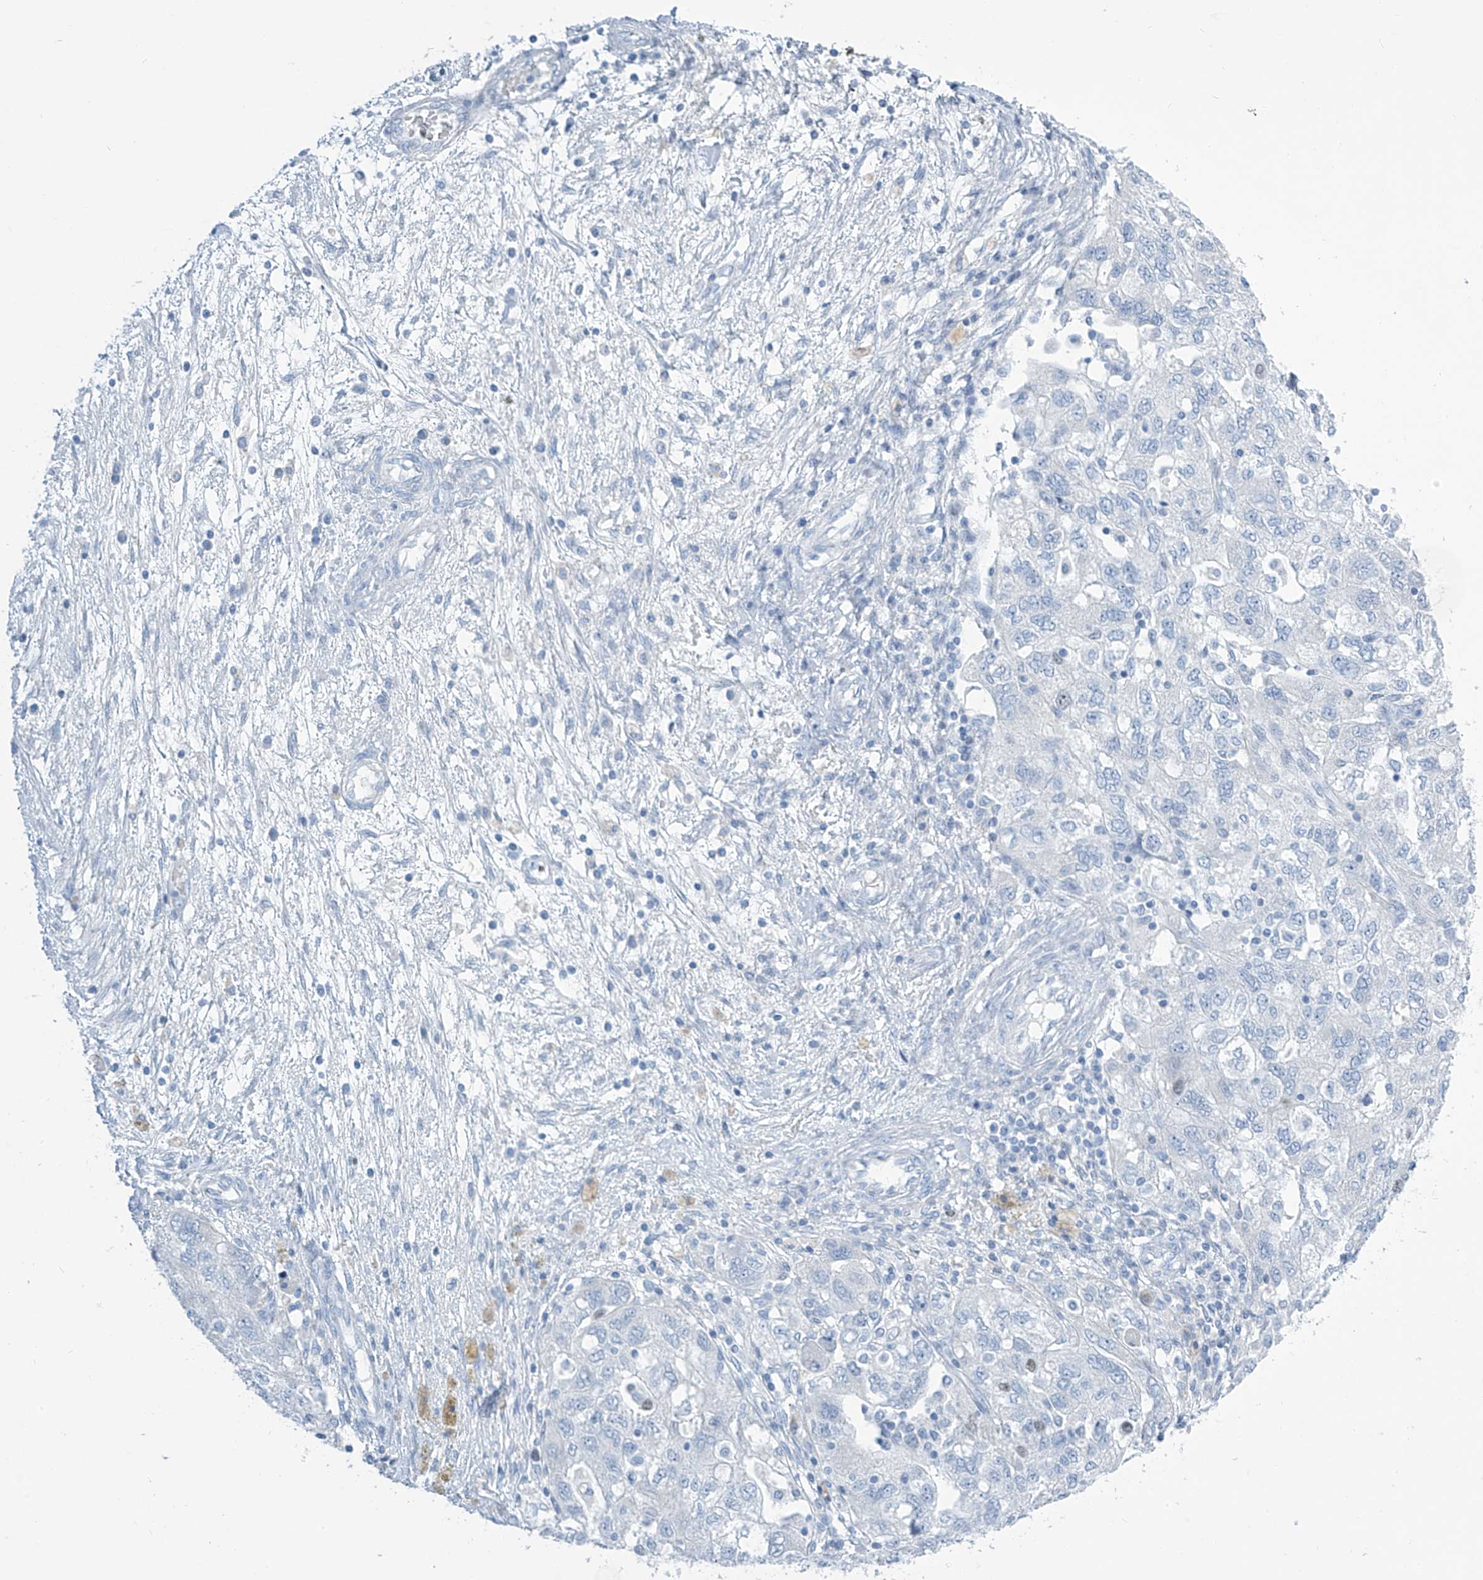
{"staining": {"intensity": "negative", "quantity": "none", "location": "none"}, "tissue": "ovarian cancer", "cell_type": "Tumor cells", "image_type": "cancer", "snomed": [{"axis": "morphology", "description": "Carcinoma, NOS"}, {"axis": "morphology", "description": "Cystadenocarcinoma, serous, NOS"}, {"axis": "topography", "description": "Ovary"}], "caption": "This is a histopathology image of IHC staining of carcinoma (ovarian), which shows no expression in tumor cells. (Brightfield microscopy of DAB (3,3'-diaminobenzidine) IHC at high magnification).", "gene": "SGO2", "patient": {"sex": "female", "age": 69}}